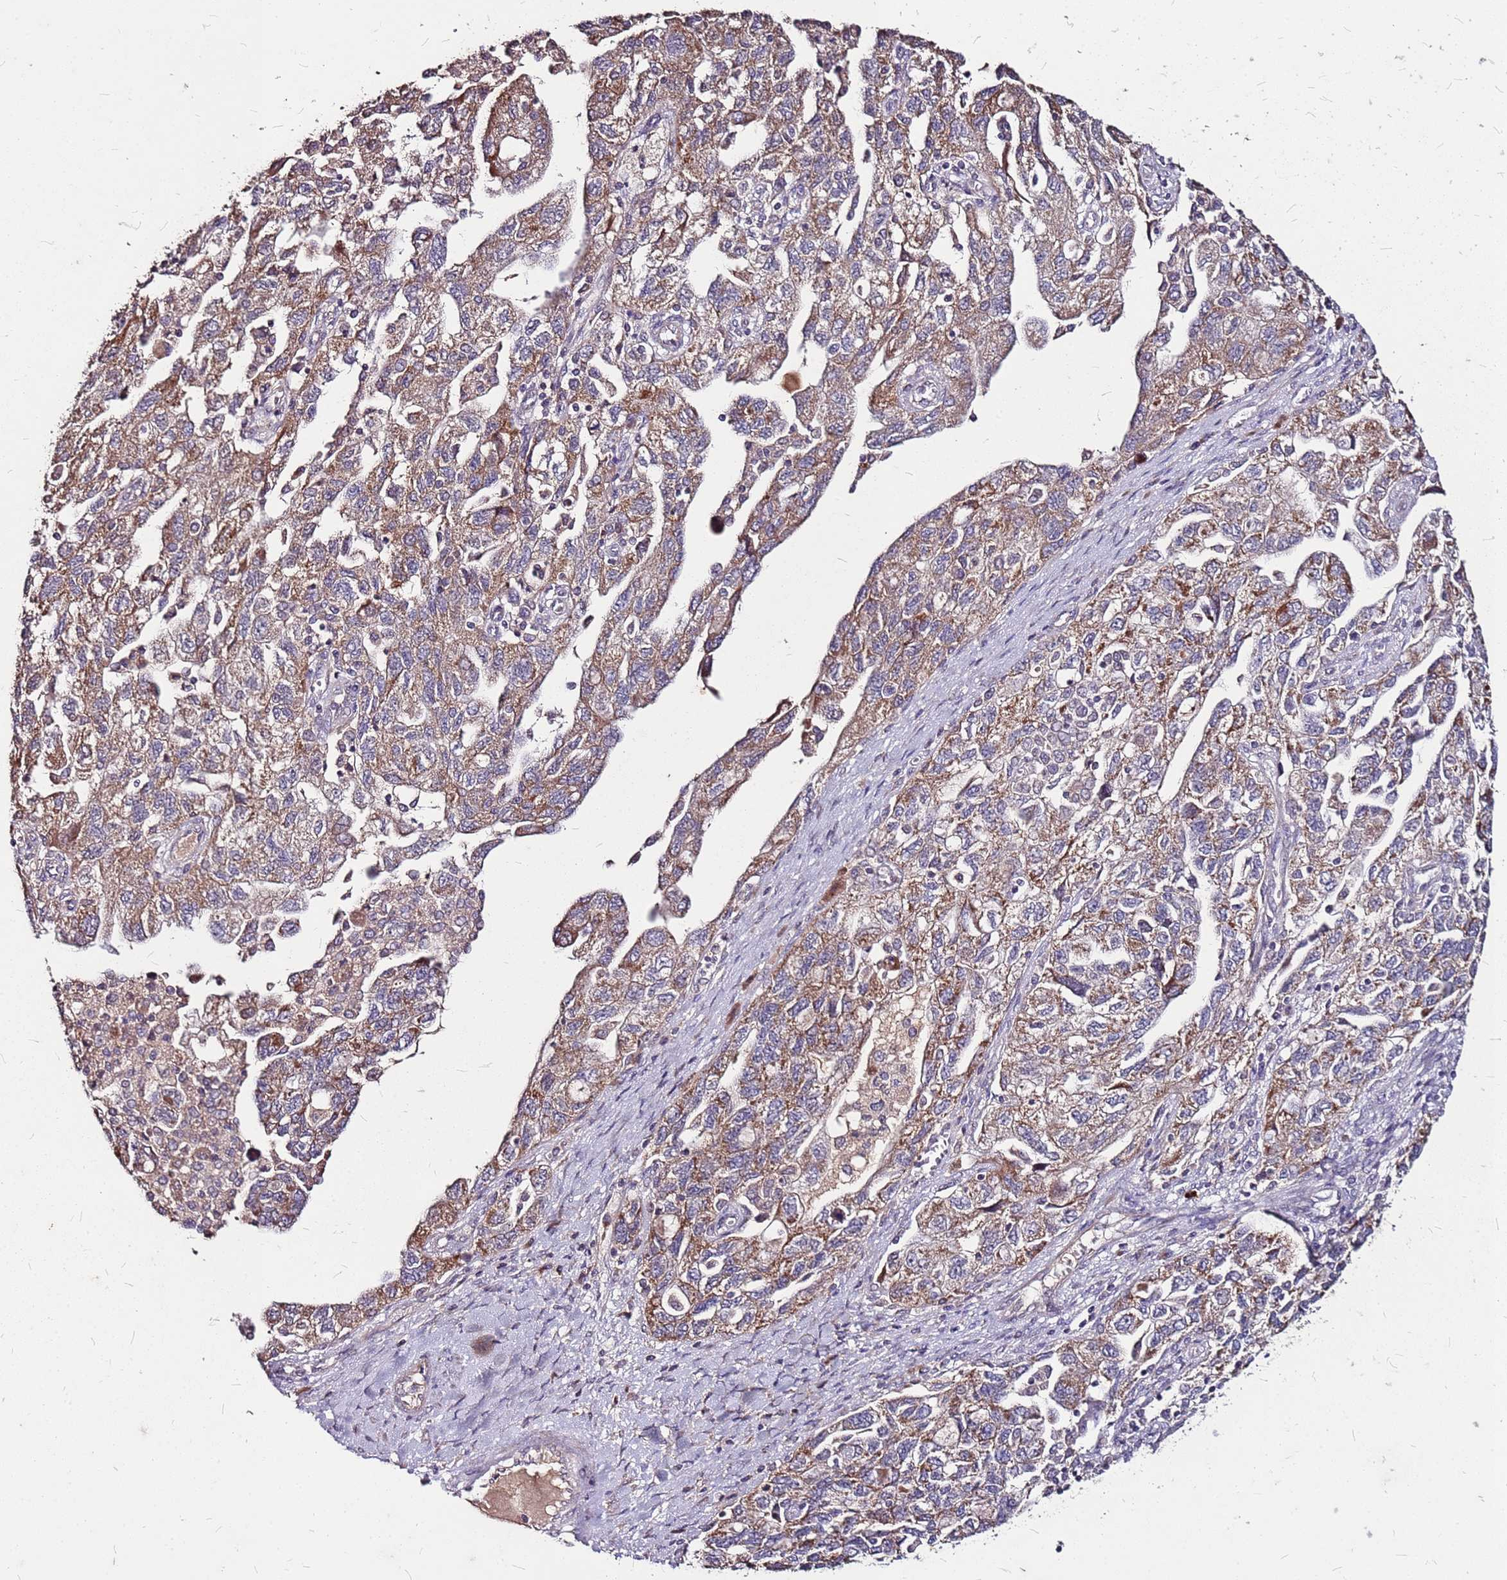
{"staining": {"intensity": "moderate", "quantity": ">75%", "location": "cytoplasmic/membranous"}, "tissue": "ovarian cancer", "cell_type": "Tumor cells", "image_type": "cancer", "snomed": [{"axis": "morphology", "description": "Carcinoma, NOS"}, {"axis": "morphology", "description": "Cystadenocarcinoma, serous, NOS"}, {"axis": "topography", "description": "Ovary"}], "caption": "Serous cystadenocarcinoma (ovarian) stained for a protein demonstrates moderate cytoplasmic/membranous positivity in tumor cells.", "gene": "DCDC2C", "patient": {"sex": "female", "age": 69}}